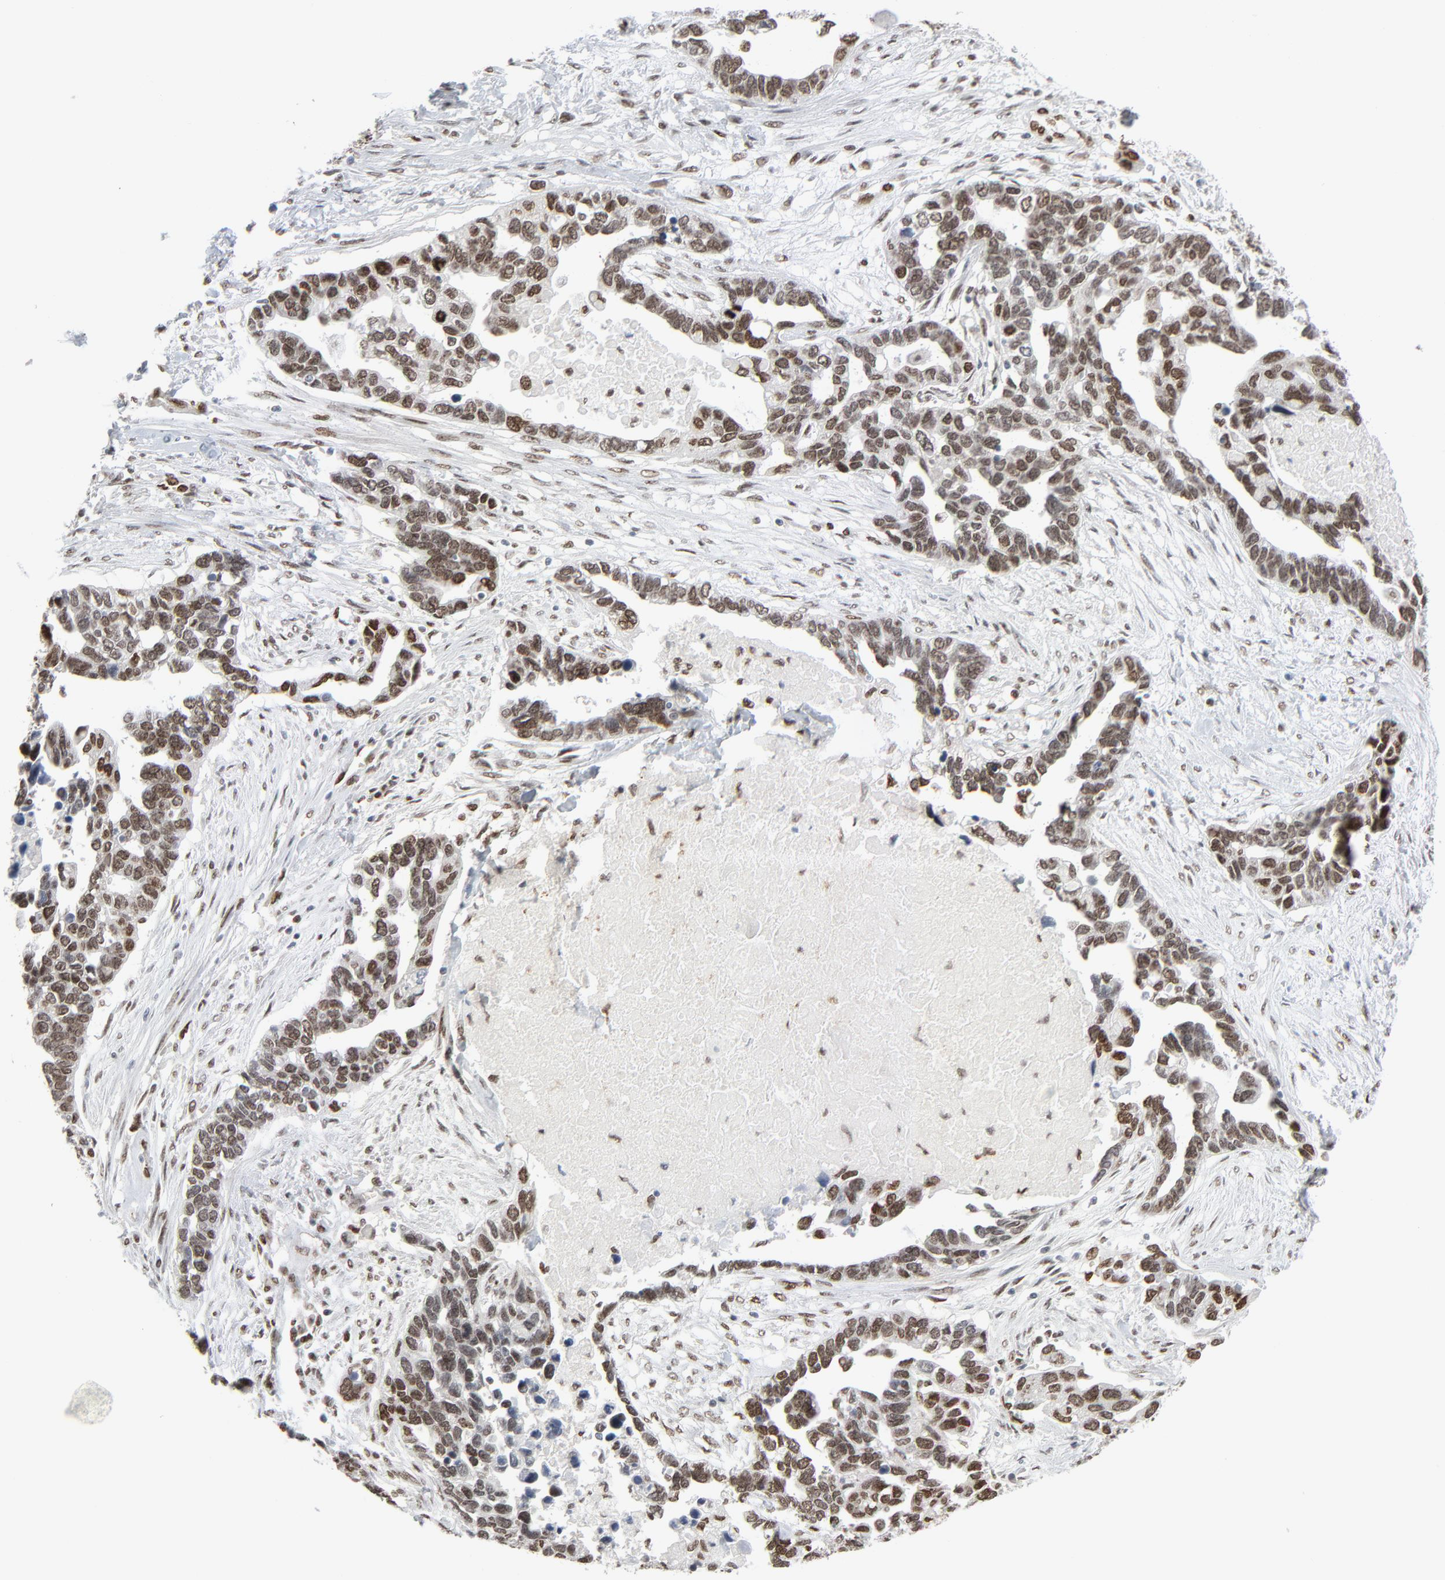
{"staining": {"intensity": "strong", "quantity": ">75%", "location": "nuclear"}, "tissue": "ovarian cancer", "cell_type": "Tumor cells", "image_type": "cancer", "snomed": [{"axis": "morphology", "description": "Cystadenocarcinoma, serous, NOS"}, {"axis": "topography", "description": "Ovary"}], "caption": "Strong nuclear protein staining is seen in approximately >75% of tumor cells in ovarian cancer (serous cystadenocarcinoma). The protein is shown in brown color, while the nuclei are stained blue.", "gene": "CUX1", "patient": {"sex": "female", "age": 54}}